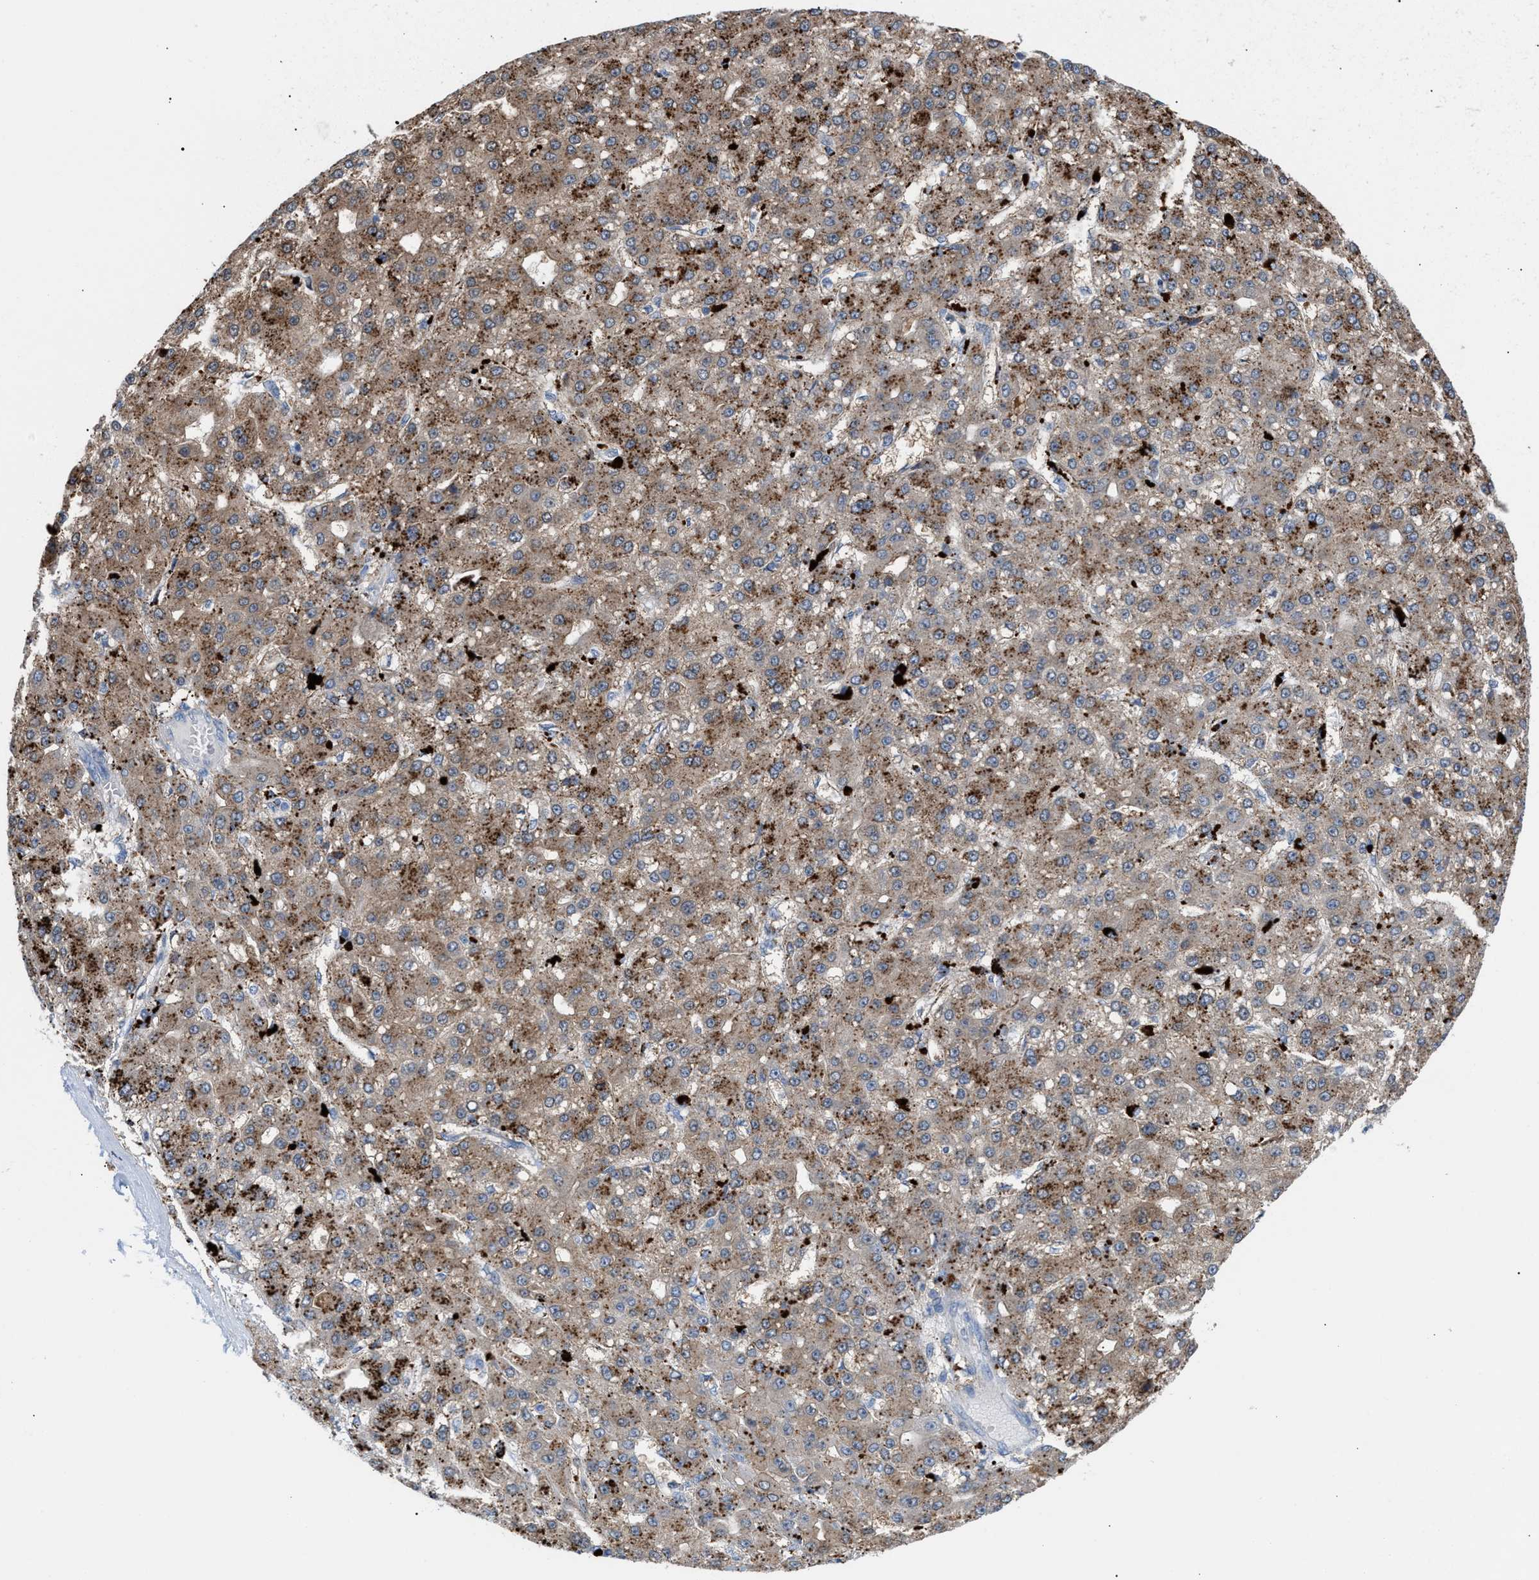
{"staining": {"intensity": "moderate", "quantity": ">75%", "location": "cytoplasmic/membranous"}, "tissue": "liver cancer", "cell_type": "Tumor cells", "image_type": "cancer", "snomed": [{"axis": "morphology", "description": "Carcinoma, Hepatocellular, NOS"}, {"axis": "topography", "description": "Liver"}], "caption": "A brown stain highlights moderate cytoplasmic/membranous positivity of a protein in liver hepatocellular carcinoma tumor cells. (brown staining indicates protein expression, while blue staining denotes nuclei).", "gene": "MBTD1", "patient": {"sex": "male", "age": 67}}